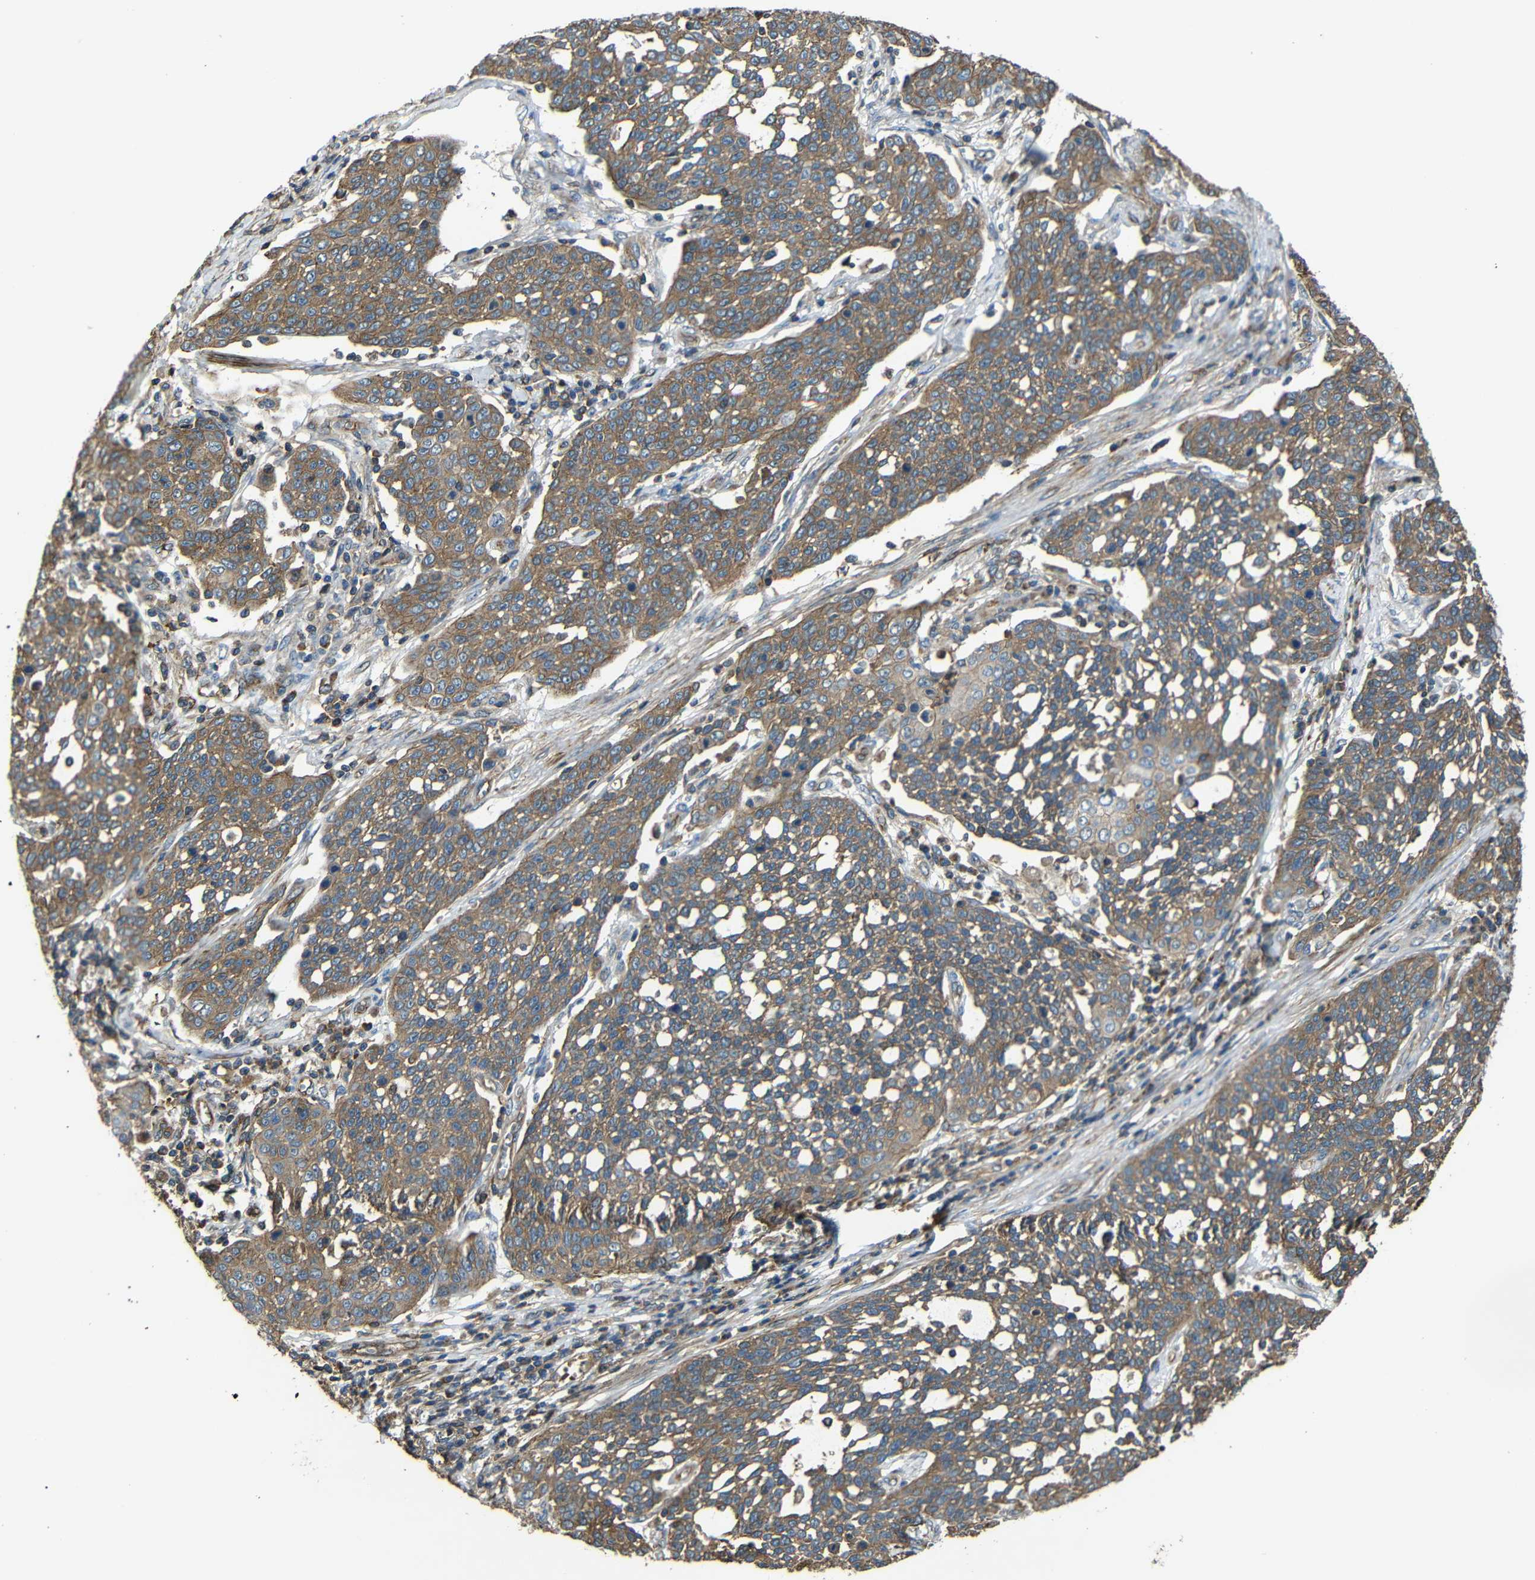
{"staining": {"intensity": "moderate", "quantity": ">75%", "location": "cytoplasmic/membranous"}, "tissue": "cervical cancer", "cell_type": "Tumor cells", "image_type": "cancer", "snomed": [{"axis": "morphology", "description": "Squamous cell carcinoma, NOS"}, {"axis": "topography", "description": "Cervix"}], "caption": "The photomicrograph reveals a brown stain indicating the presence of a protein in the cytoplasmic/membranous of tumor cells in squamous cell carcinoma (cervical).", "gene": "PTCH1", "patient": {"sex": "female", "age": 34}}